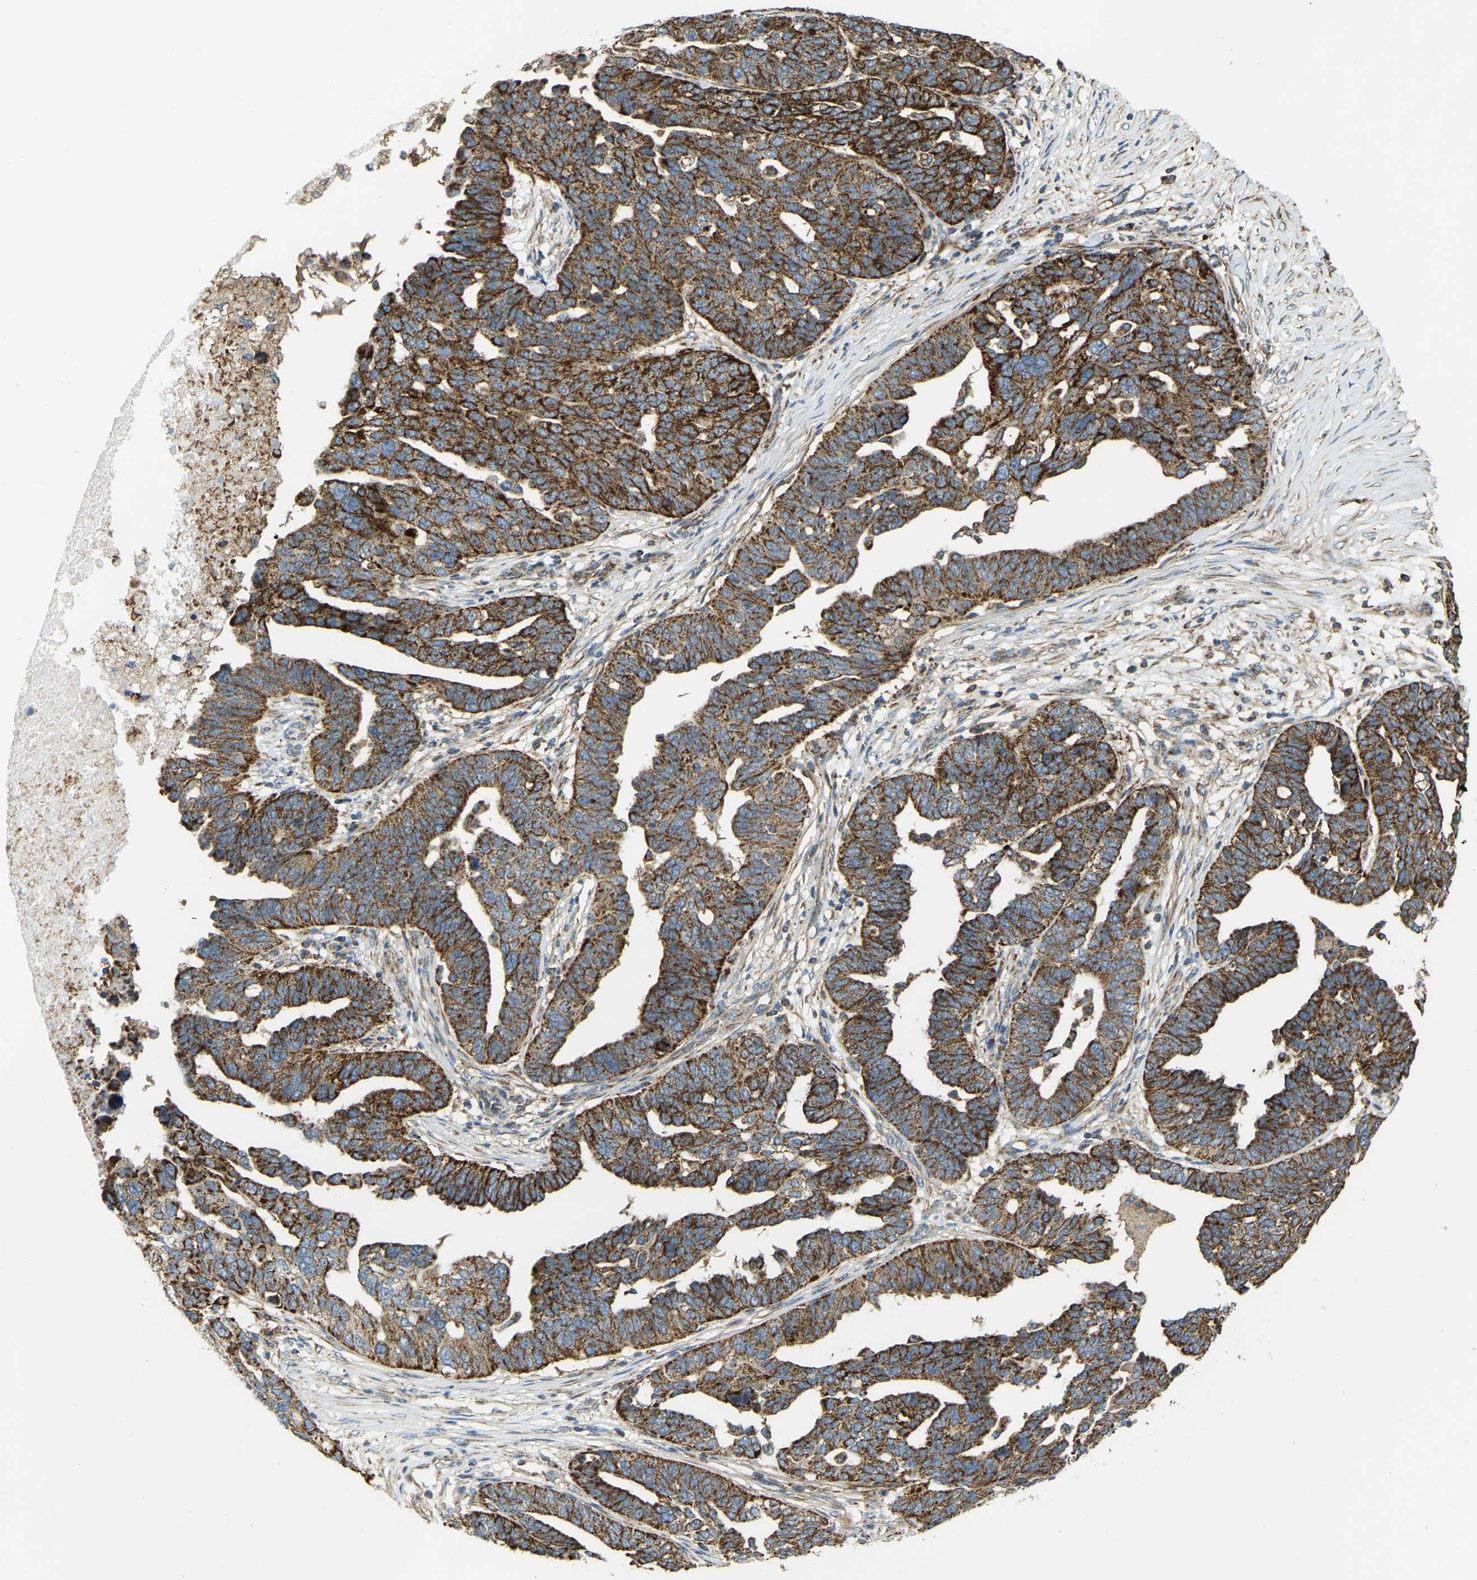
{"staining": {"intensity": "strong", "quantity": ">75%", "location": "cytoplasmic/membranous"}, "tissue": "ovarian cancer", "cell_type": "Tumor cells", "image_type": "cancer", "snomed": [{"axis": "morphology", "description": "Cystadenocarcinoma, serous, NOS"}, {"axis": "topography", "description": "Ovary"}], "caption": "DAB immunohistochemical staining of ovarian serous cystadenocarcinoma shows strong cytoplasmic/membranous protein expression in approximately >75% of tumor cells.", "gene": "PSMD7", "patient": {"sex": "female", "age": 59}}